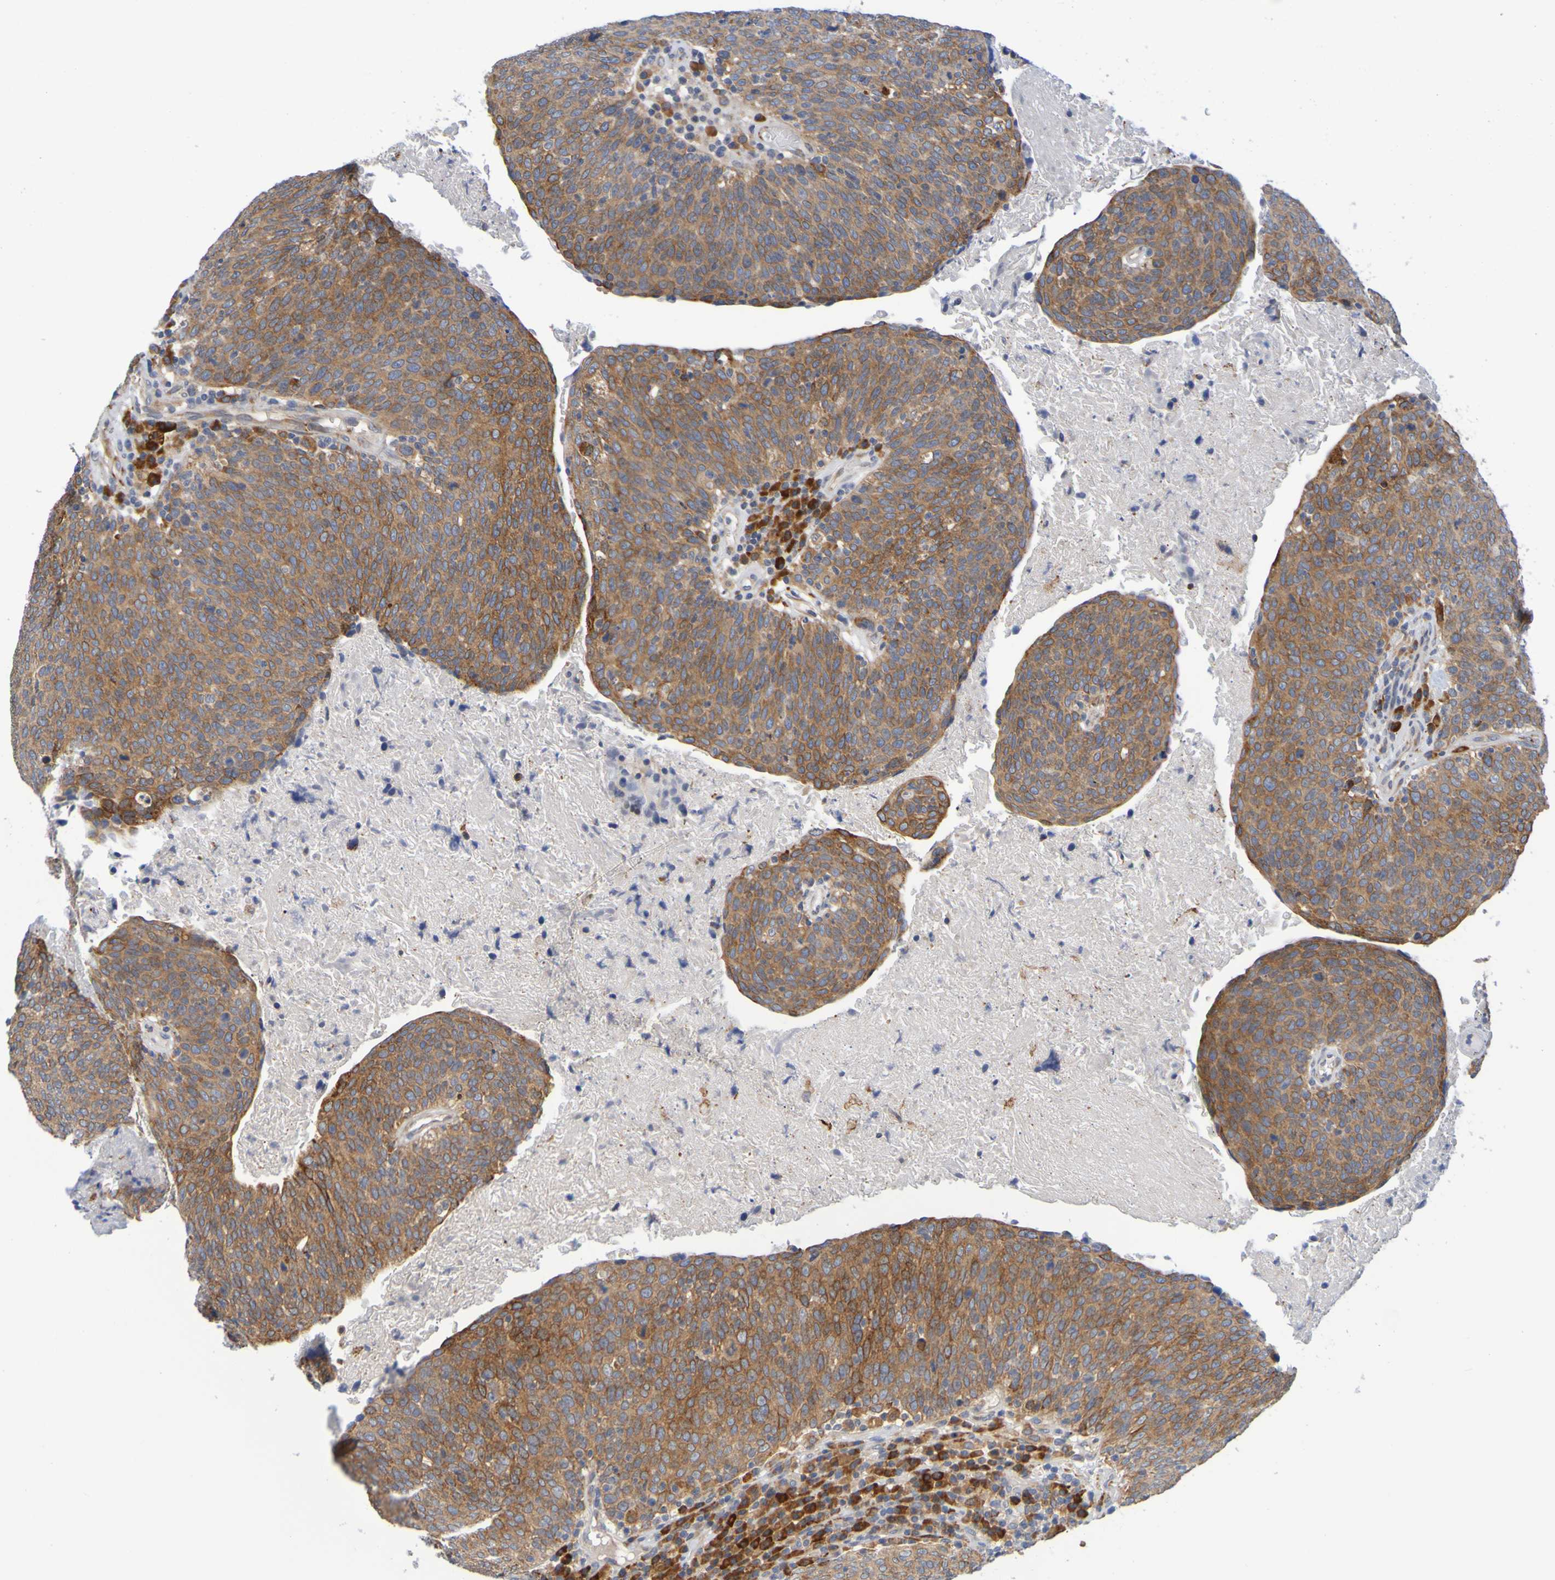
{"staining": {"intensity": "strong", "quantity": ">75%", "location": "cytoplasmic/membranous"}, "tissue": "head and neck cancer", "cell_type": "Tumor cells", "image_type": "cancer", "snomed": [{"axis": "morphology", "description": "Squamous cell carcinoma, NOS"}, {"axis": "morphology", "description": "Squamous cell carcinoma, metastatic, NOS"}, {"axis": "topography", "description": "Lymph node"}, {"axis": "topography", "description": "Head-Neck"}], "caption": "Immunohistochemical staining of human head and neck cancer displays strong cytoplasmic/membranous protein staining in about >75% of tumor cells. The staining was performed using DAB (3,3'-diaminobenzidine) to visualize the protein expression in brown, while the nuclei were stained in blue with hematoxylin (Magnification: 20x).", "gene": "SIL1", "patient": {"sex": "male", "age": 62}}